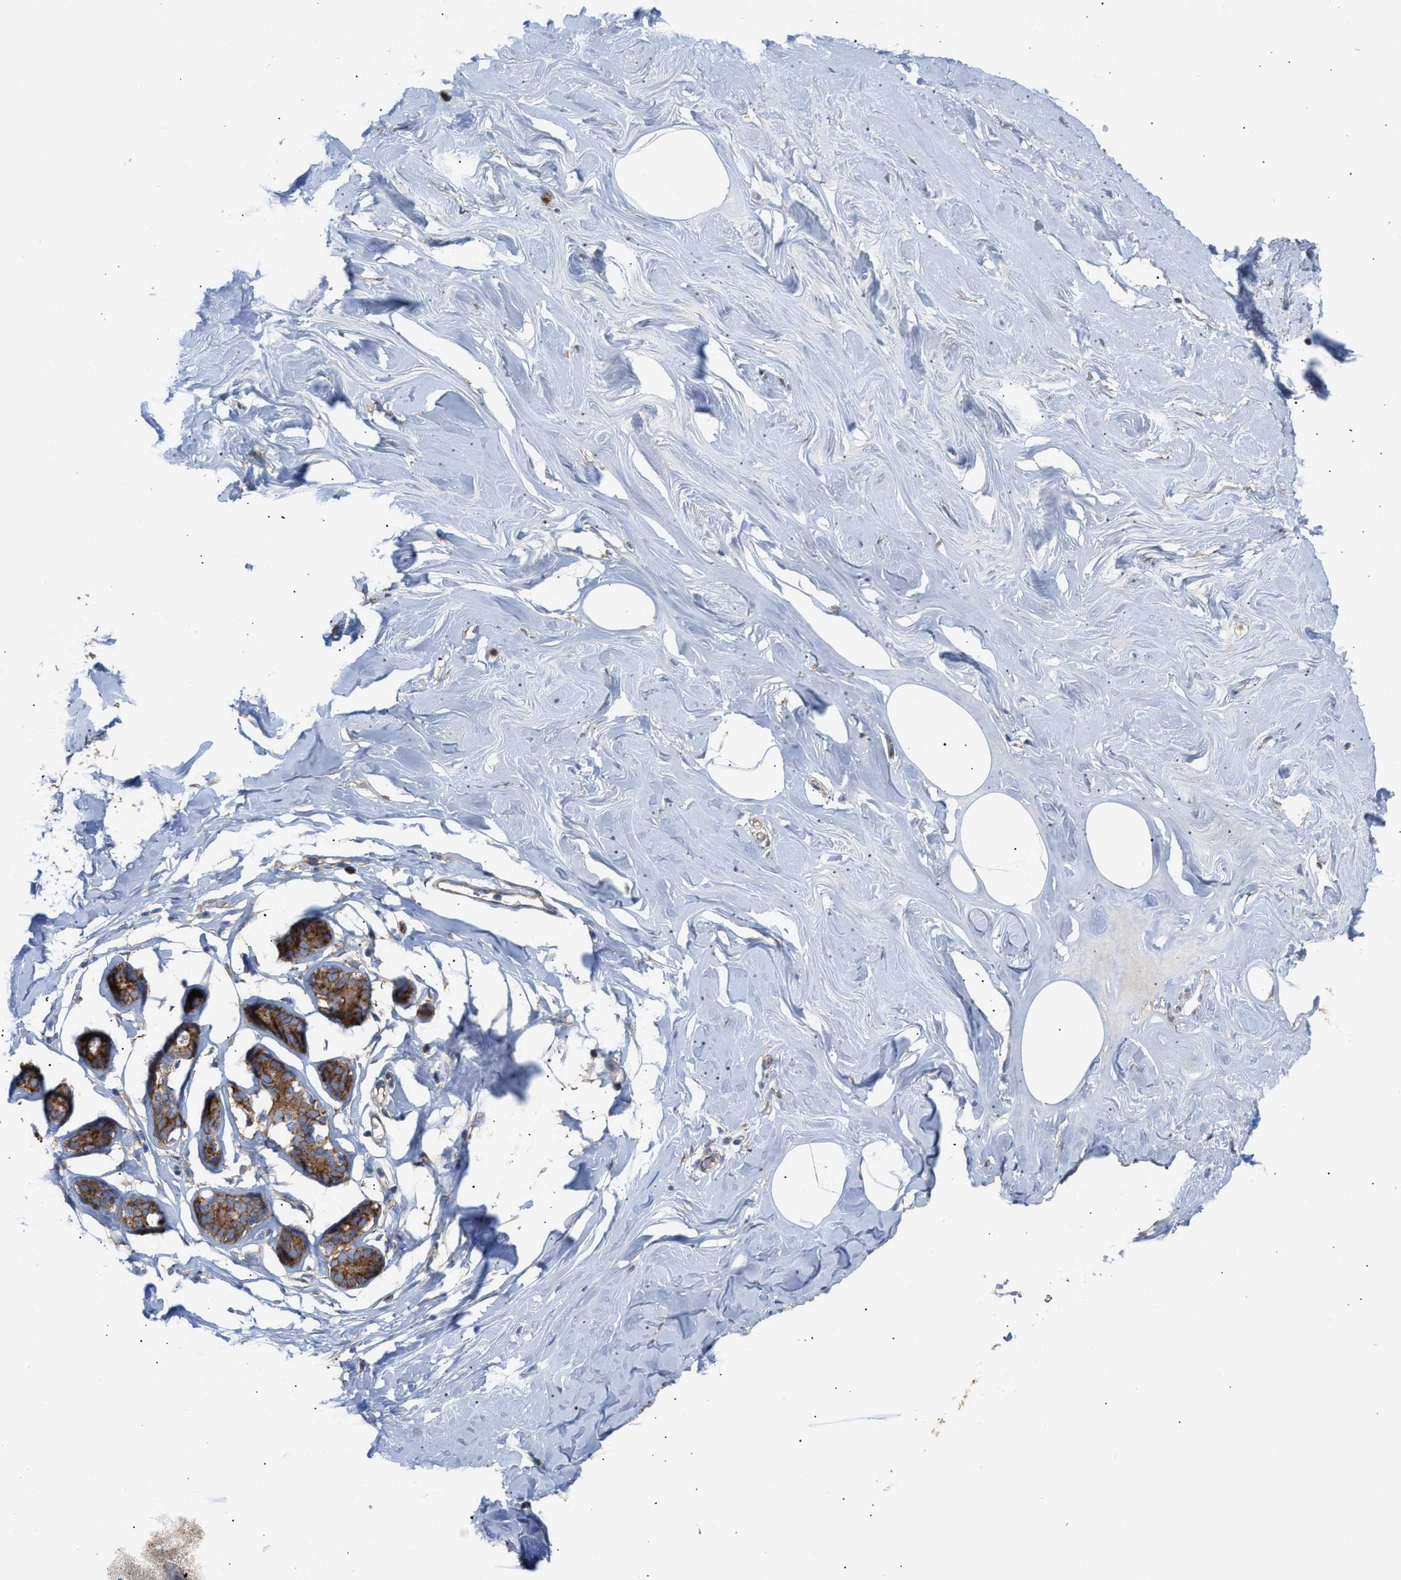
{"staining": {"intensity": "weak", "quantity": "25%-75%", "location": "cytoplasmic/membranous"}, "tissue": "adipose tissue", "cell_type": "Adipocytes", "image_type": "normal", "snomed": [{"axis": "morphology", "description": "Normal tissue, NOS"}, {"axis": "morphology", "description": "Fibrosis, NOS"}, {"axis": "topography", "description": "Breast"}, {"axis": "topography", "description": "Adipose tissue"}], "caption": "Immunohistochemical staining of normal human adipose tissue reveals 25%-75% levels of weak cytoplasmic/membranous protein expression in about 25%-75% of adipocytes.", "gene": "OXSM", "patient": {"sex": "female", "age": 39}}